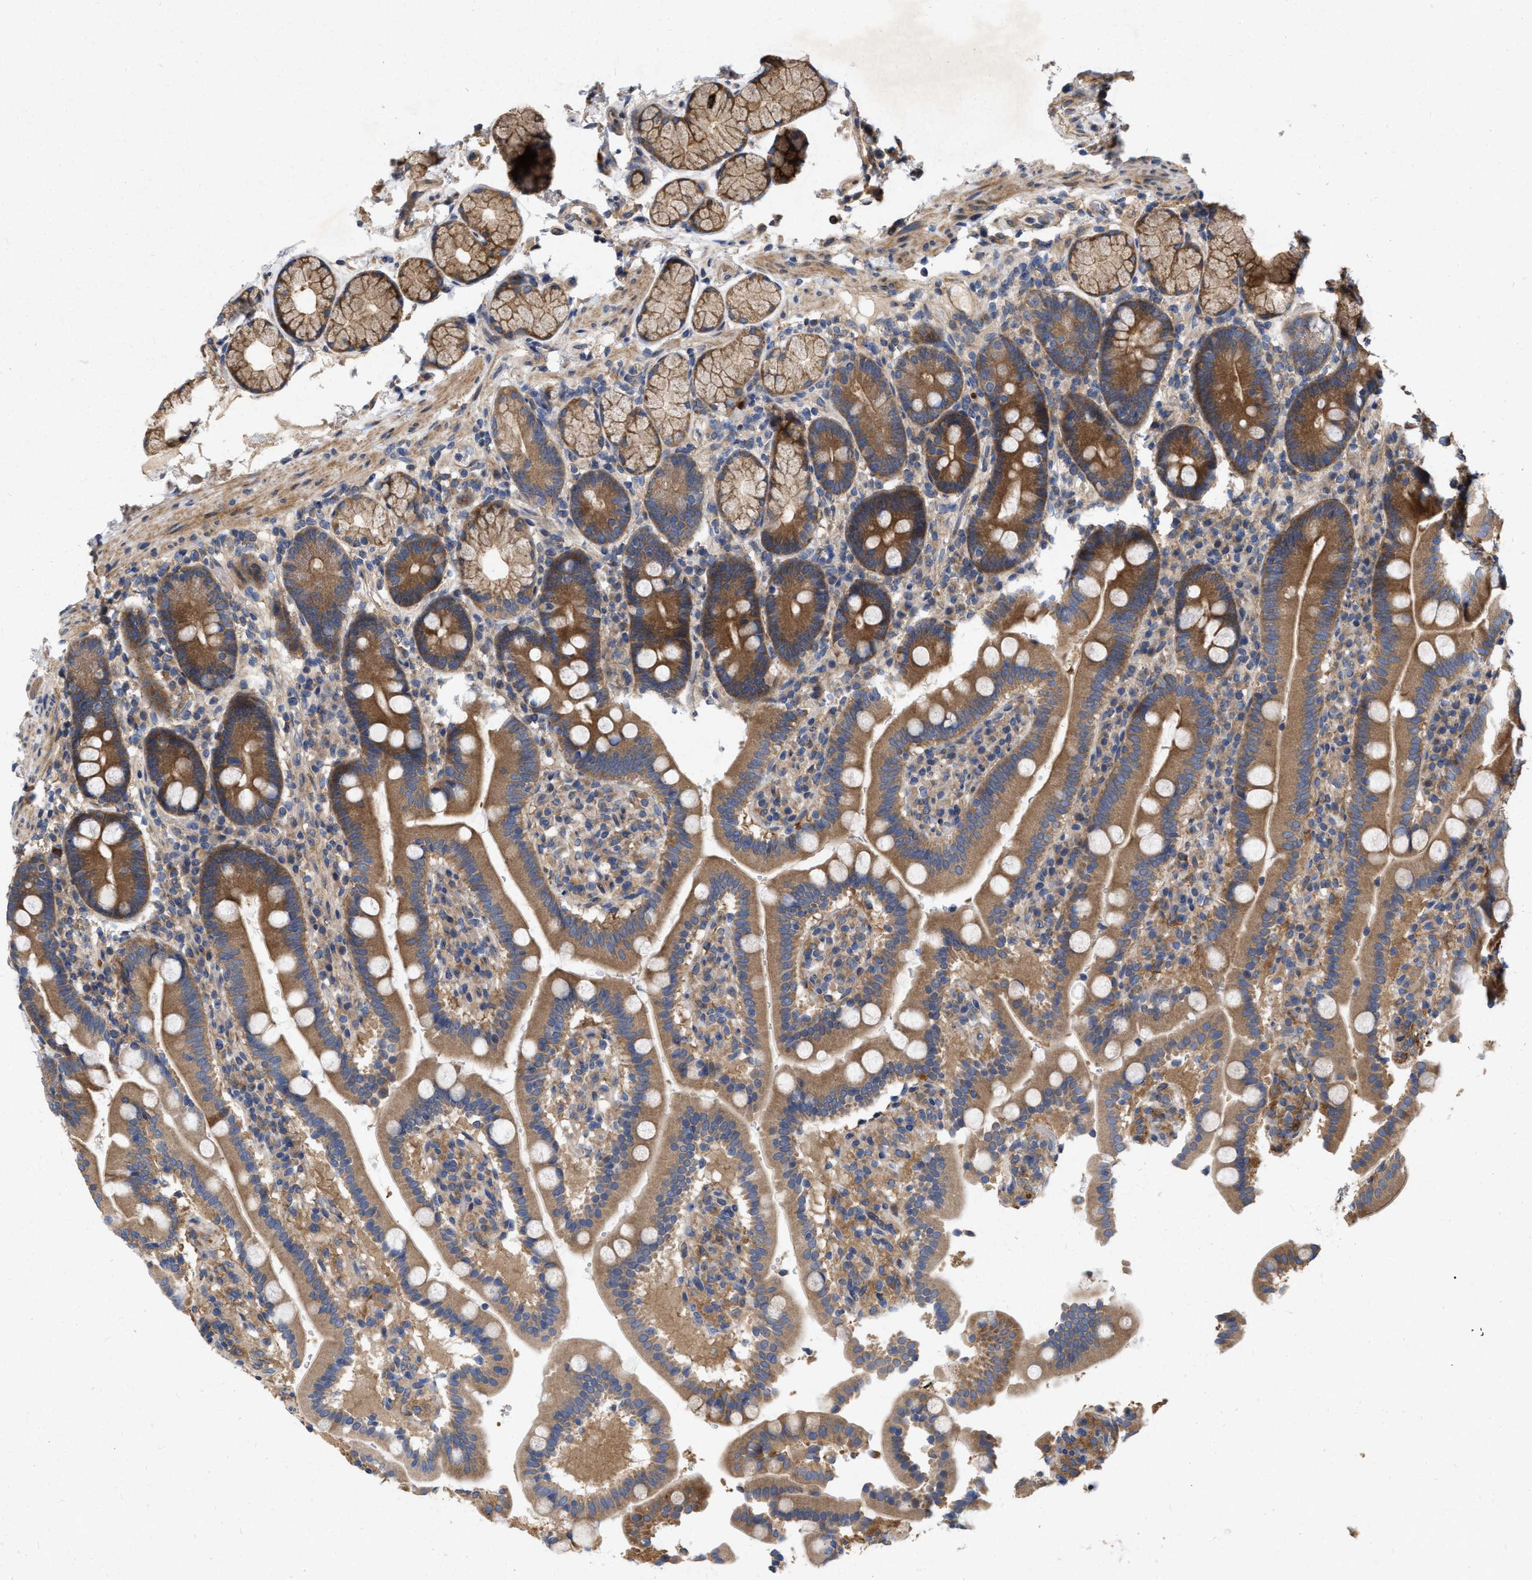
{"staining": {"intensity": "strong", "quantity": ">75%", "location": "cytoplasmic/membranous"}, "tissue": "duodenum", "cell_type": "Glandular cells", "image_type": "normal", "snomed": [{"axis": "morphology", "description": "Normal tissue, NOS"}, {"axis": "topography", "description": "Small intestine, NOS"}], "caption": "Protein staining by immunohistochemistry demonstrates strong cytoplasmic/membranous expression in approximately >75% of glandular cells in normal duodenum.", "gene": "CDKN2C", "patient": {"sex": "female", "age": 71}}